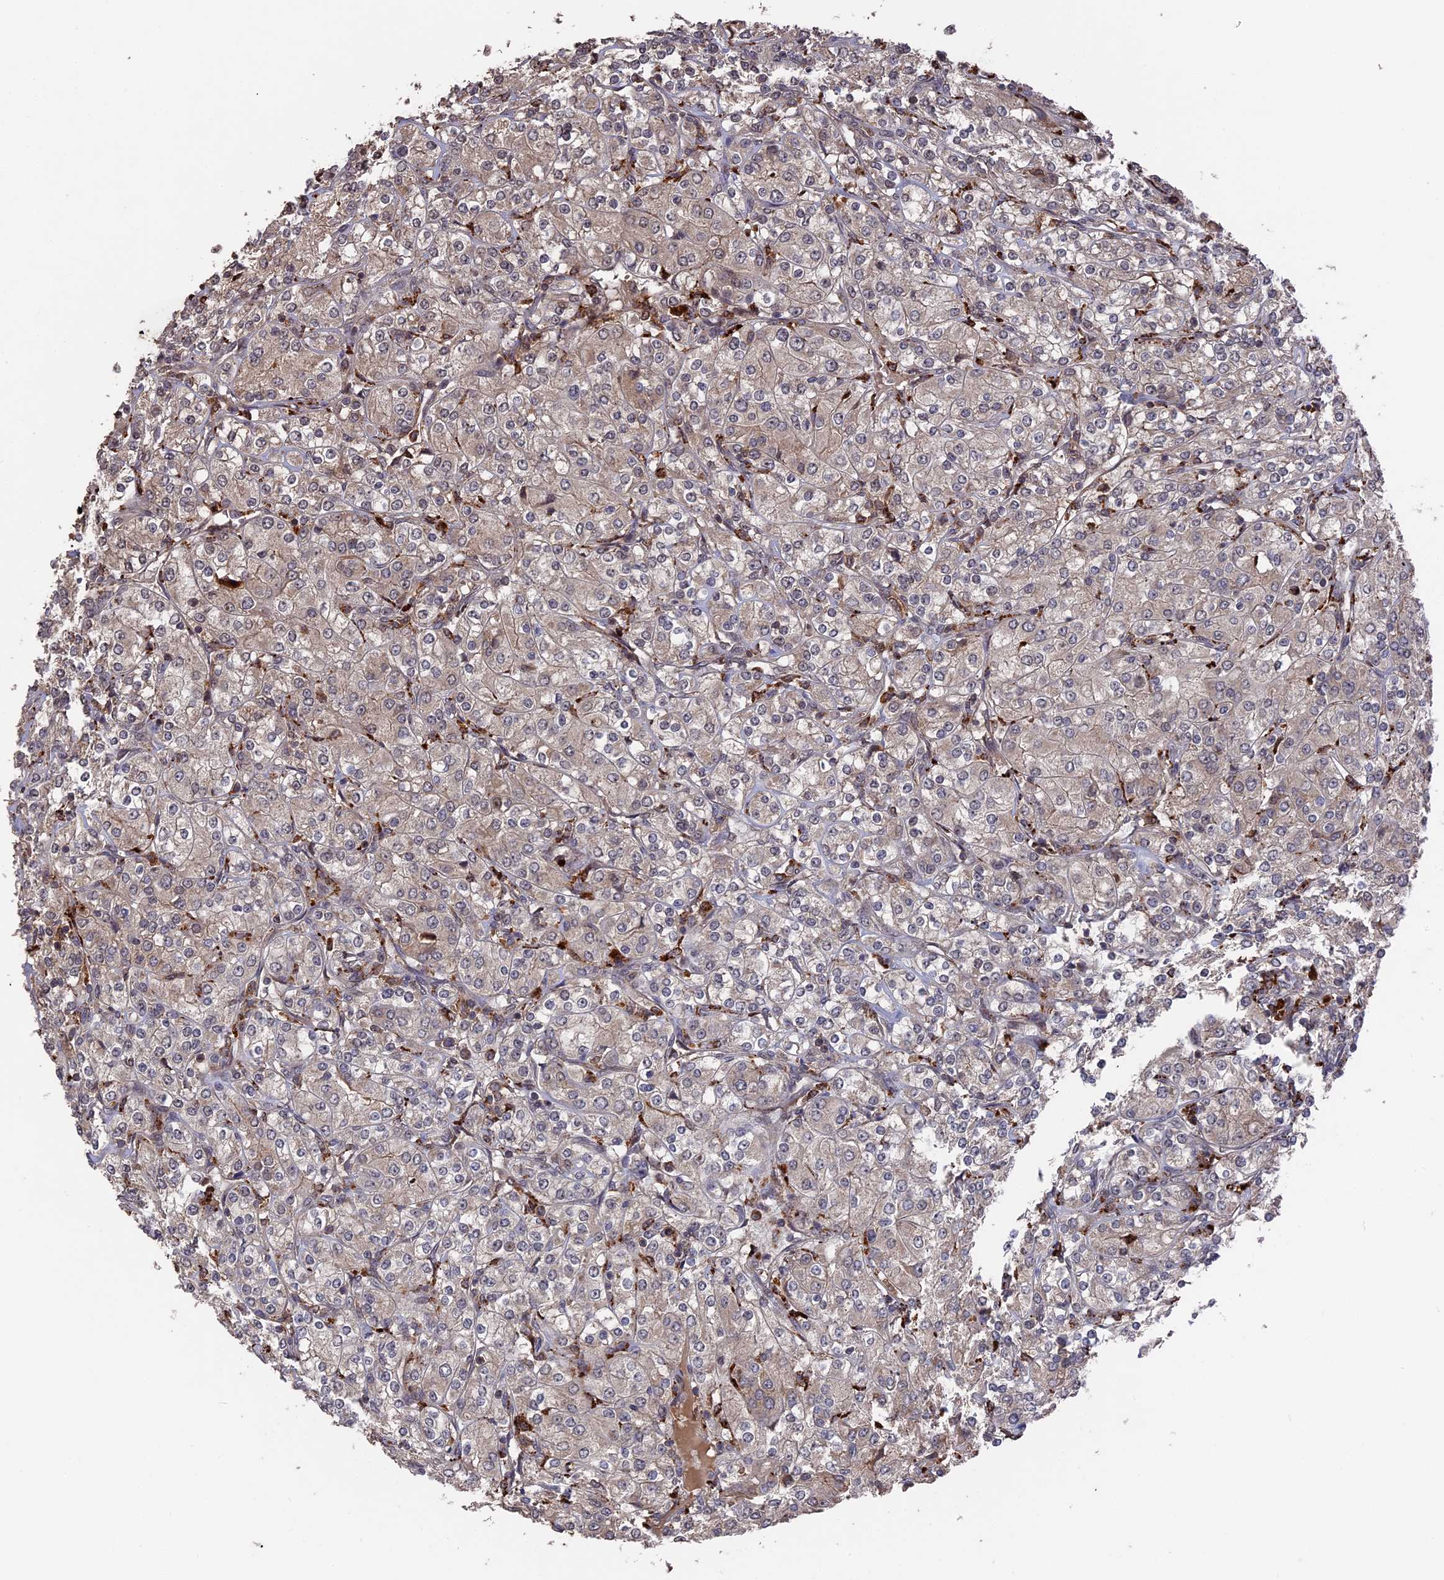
{"staining": {"intensity": "weak", "quantity": "25%-75%", "location": "cytoplasmic/membranous,nuclear"}, "tissue": "renal cancer", "cell_type": "Tumor cells", "image_type": "cancer", "snomed": [{"axis": "morphology", "description": "Adenocarcinoma, NOS"}, {"axis": "topography", "description": "Kidney"}], "caption": "Tumor cells reveal low levels of weak cytoplasmic/membranous and nuclear positivity in approximately 25%-75% of cells in human renal cancer. (DAB (3,3'-diaminobenzidine) IHC with brightfield microscopy, high magnification).", "gene": "TELO2", "patient": {"sex": "male", "age": 77}}